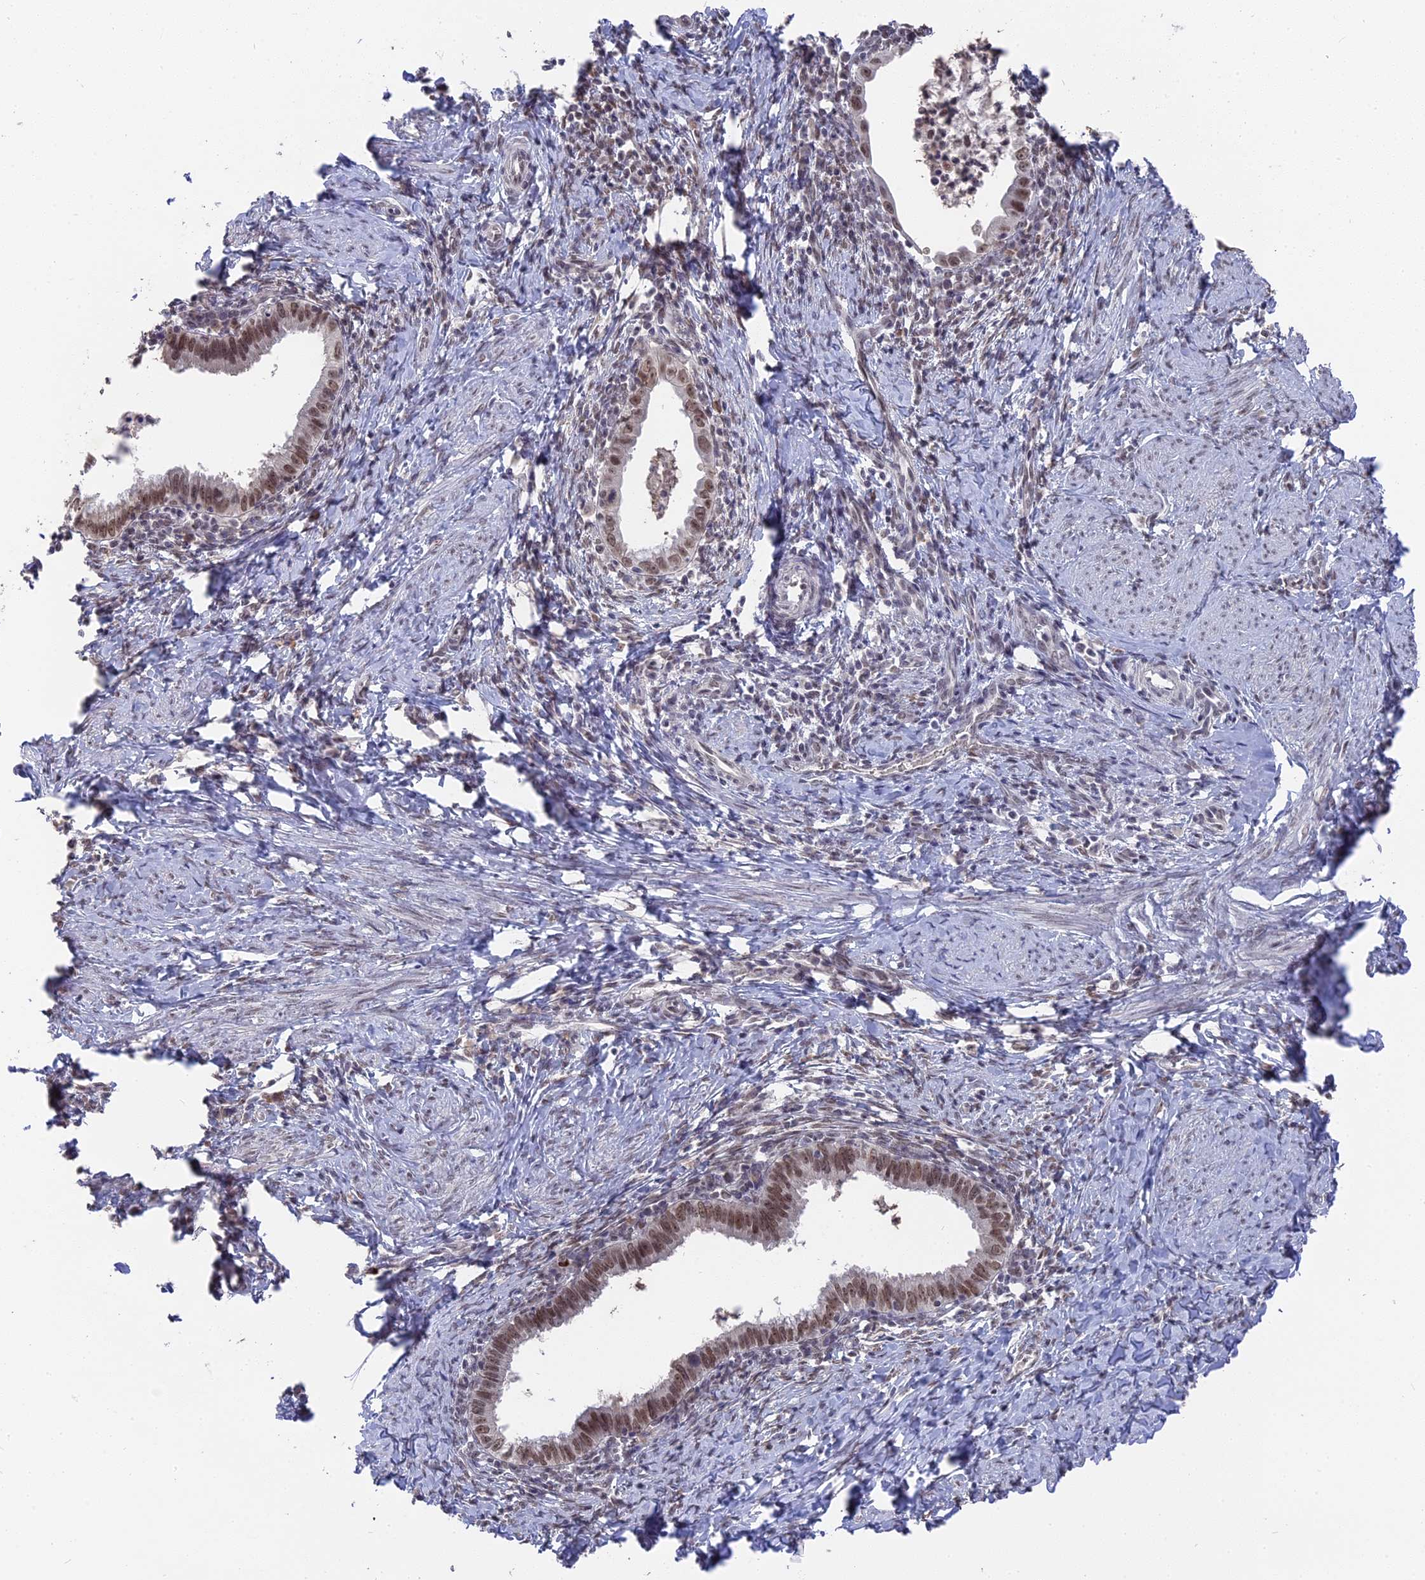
{"staining": {"intensity": "moderate", "quantity": ">75%", "location": "nuclear"}, "tissue": "cervical cancer", "cell_type": "Tumor cells", "image_type": "cancer", "snomed": [{"axis": "morphology", "description": "Adenocarcinoma, NOS"}, {"axis": "topography", "description": "Cervix"}], "caption": "Protein staining demonstrates moderate nuclear staining in approximately >75% of tumor cells in cervical adenocarcinoma.", "gene": "NR1H3", "patient": {"sex": "female", "age": 36}}